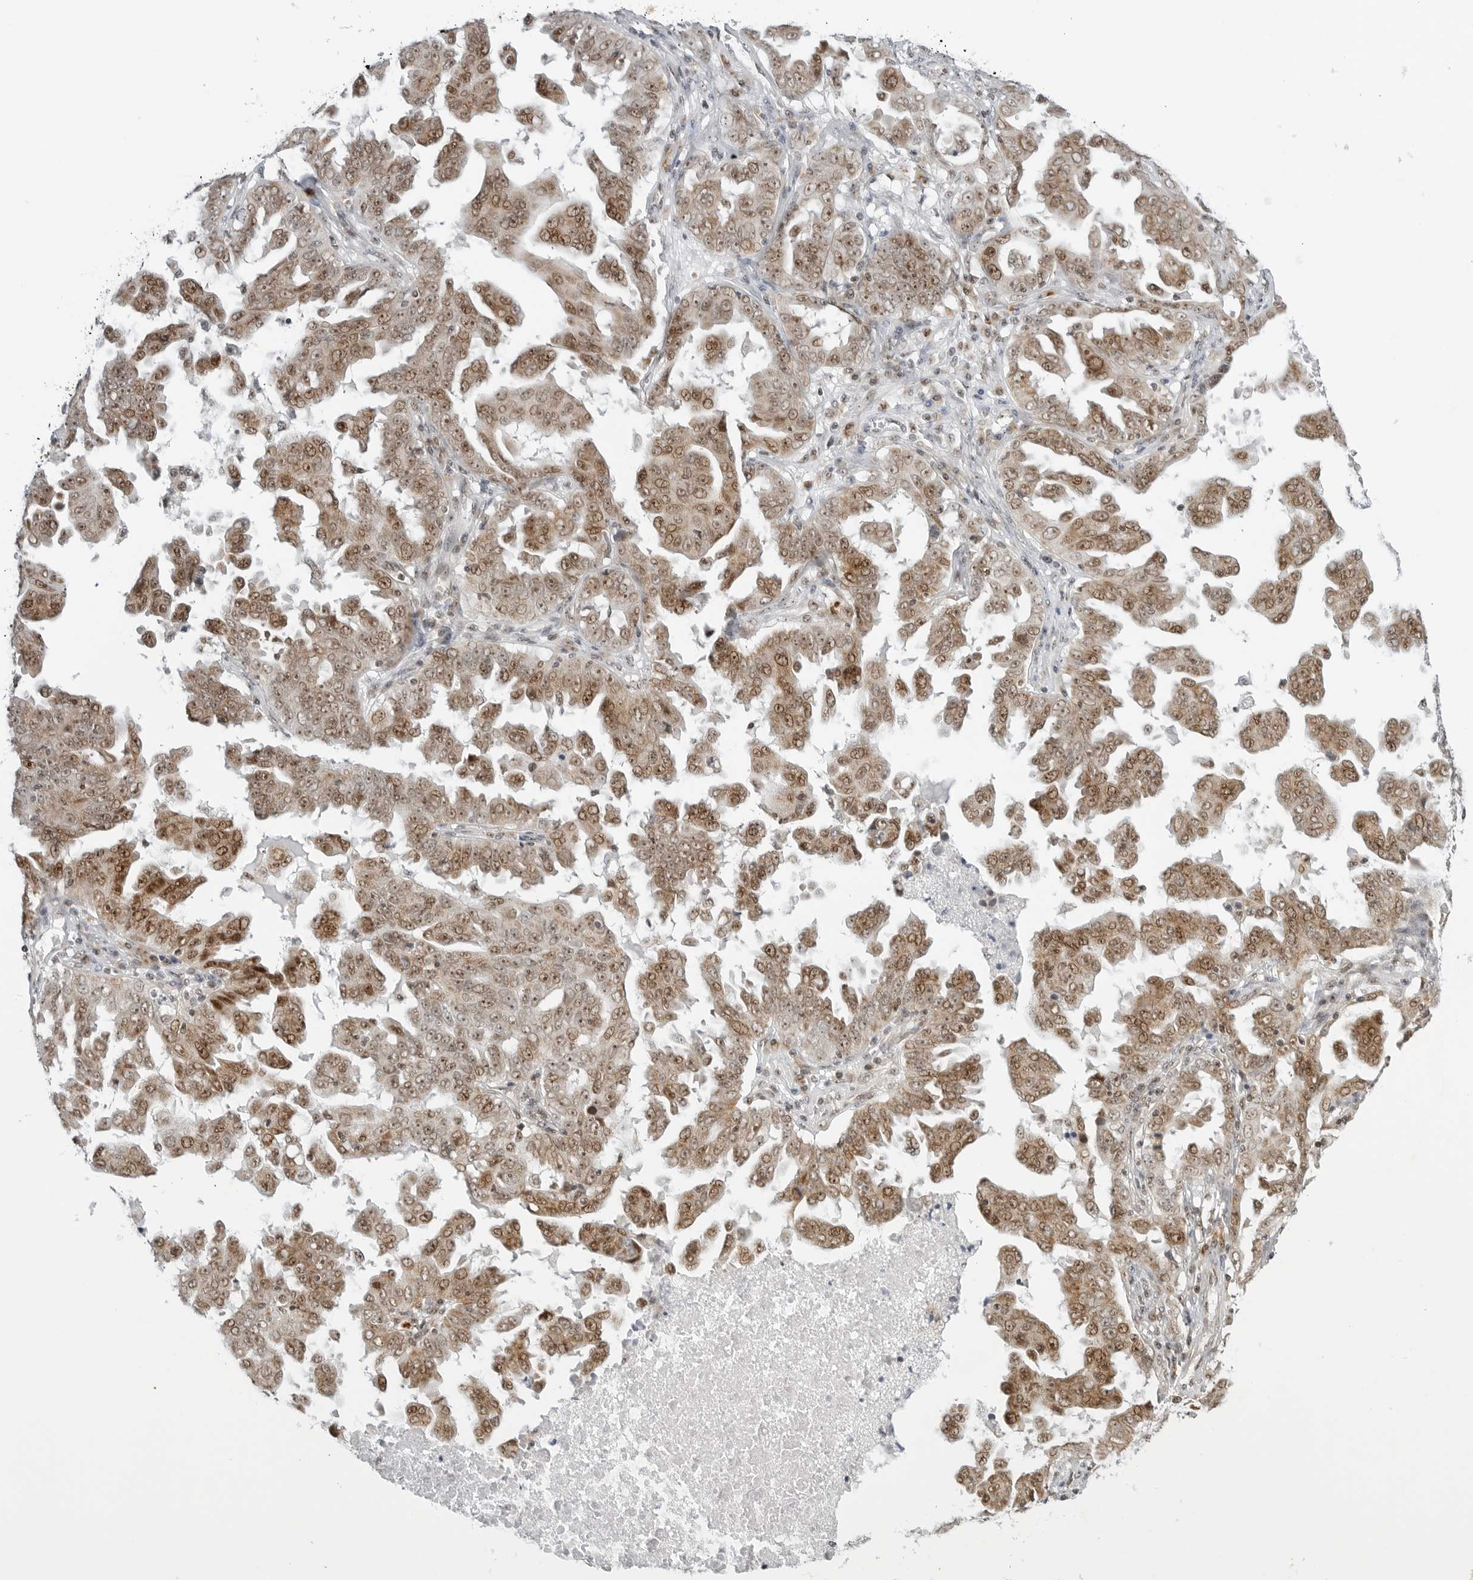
{"staining": {"intensity": "moderate", "quantity": ">75%", "location": "cytoplasmic/membranous,nuclear"}, "tissue": "ovarian cancer", "cell_type": "Tumor cells", "image_type": "cancer", "snomed": [{"axis": "morphology", "description": "Carcinoma, endometroid"}, {"axis": "topography", "description": "Ovary"}], "caption": "A brown stain shows moderate cytoplasmic/membranous and nuclear positivity of a protein in ovarian endometroid carcinoma tumor cells.", "gene": "RIMKLA", "patient": {"sex": "female", "age": 62}}